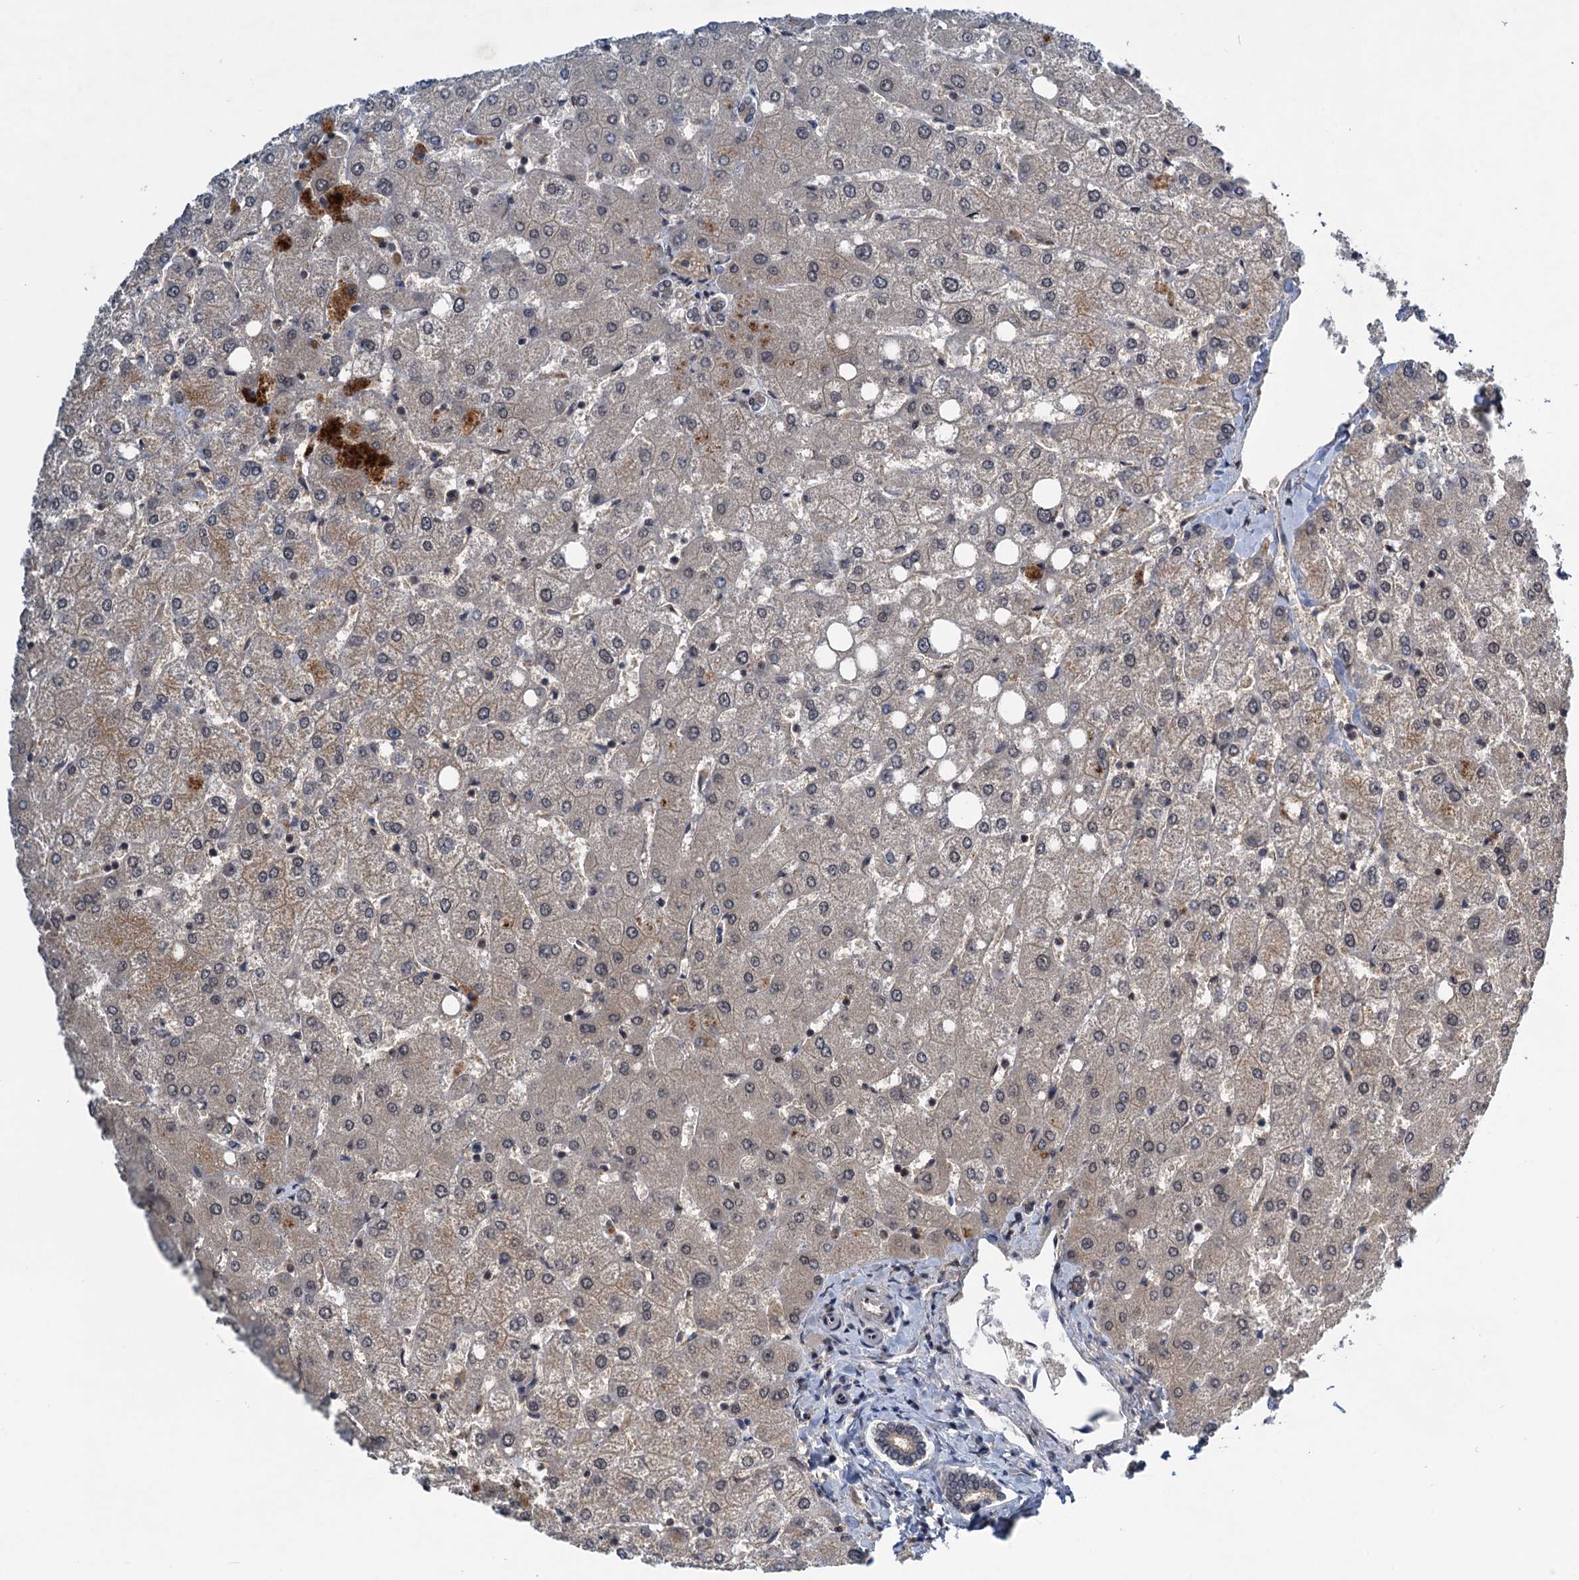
{"staining": {"intensity": "negative", "quantity": "none", "location": "none"}, "tissue": "liver", "cell_type": "Cholangiocytes", "image_type": "normal", "snomed": [{"axis": "morphology", "description": "Normal tissue, NOS"}, {"axis": "topography", "description": "Liver"}], "caption": "A micrograph of liver stained for a protein reveals no brown staining in cholangiocytes.", "gene": "RNF165", "patient": {"sex": "female", "age": 54}}